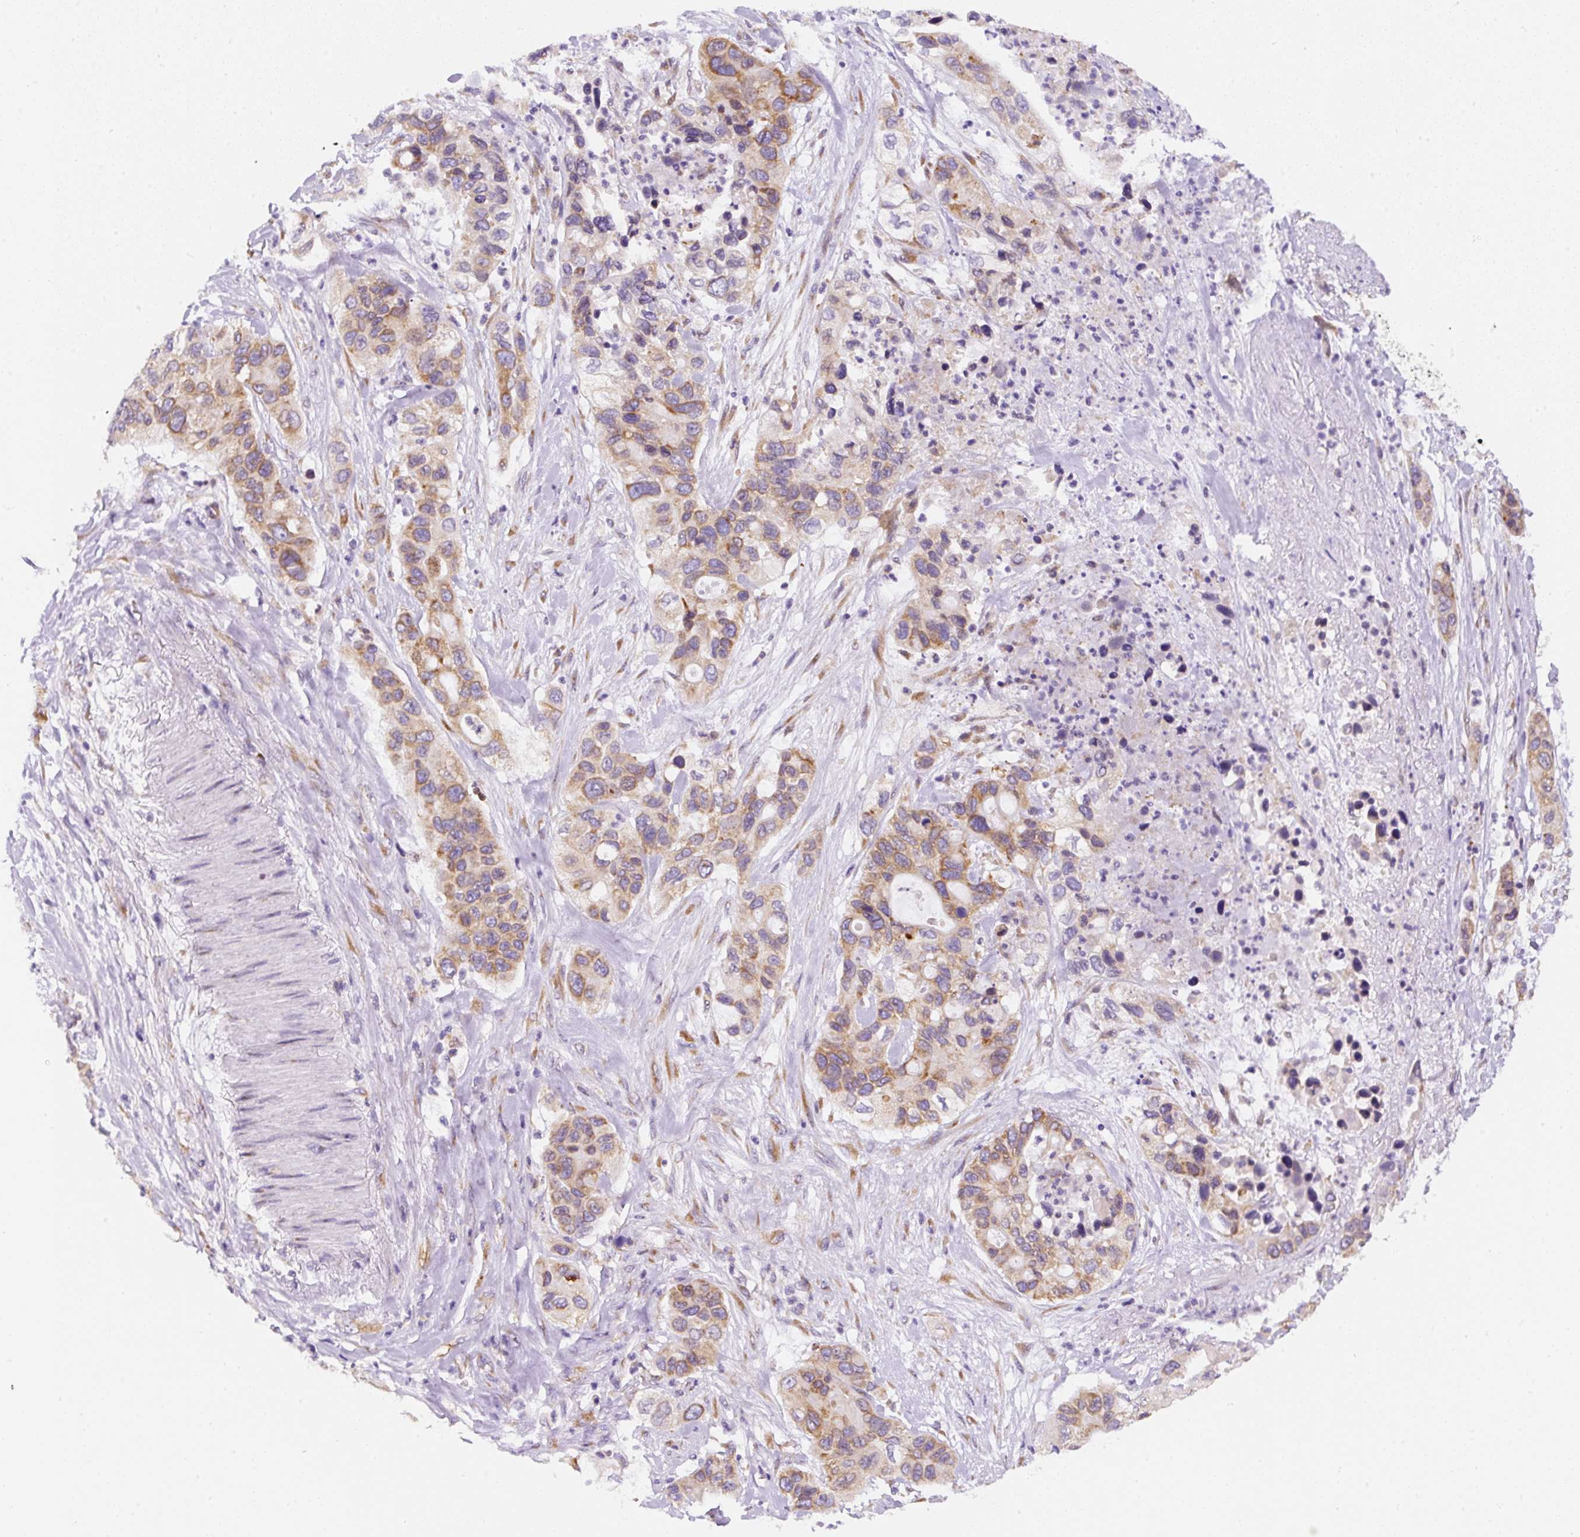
{"staining": {"intensity": "moderate", "quantity": ">75%", "location": "cytoplasmic/membranous"}, "tissue": "pancreatic cancer", "cell_type": "Tumor cells", "image_type": "cancer", "snomed": [{"axis": "morphology", "description": "Adenocarcinoma, NOS"}, {"axis": "topography", "description": "Pancreas"}], "caption": "This is an image of immunohistochemistry (IHC) staining of pancreatic adenocarcinoma, which shows moderate expression in the cytoplasmic/membranous of tumor cells.", "gene": "DDOST", "patient": {"sex": "female", "age": 71}}